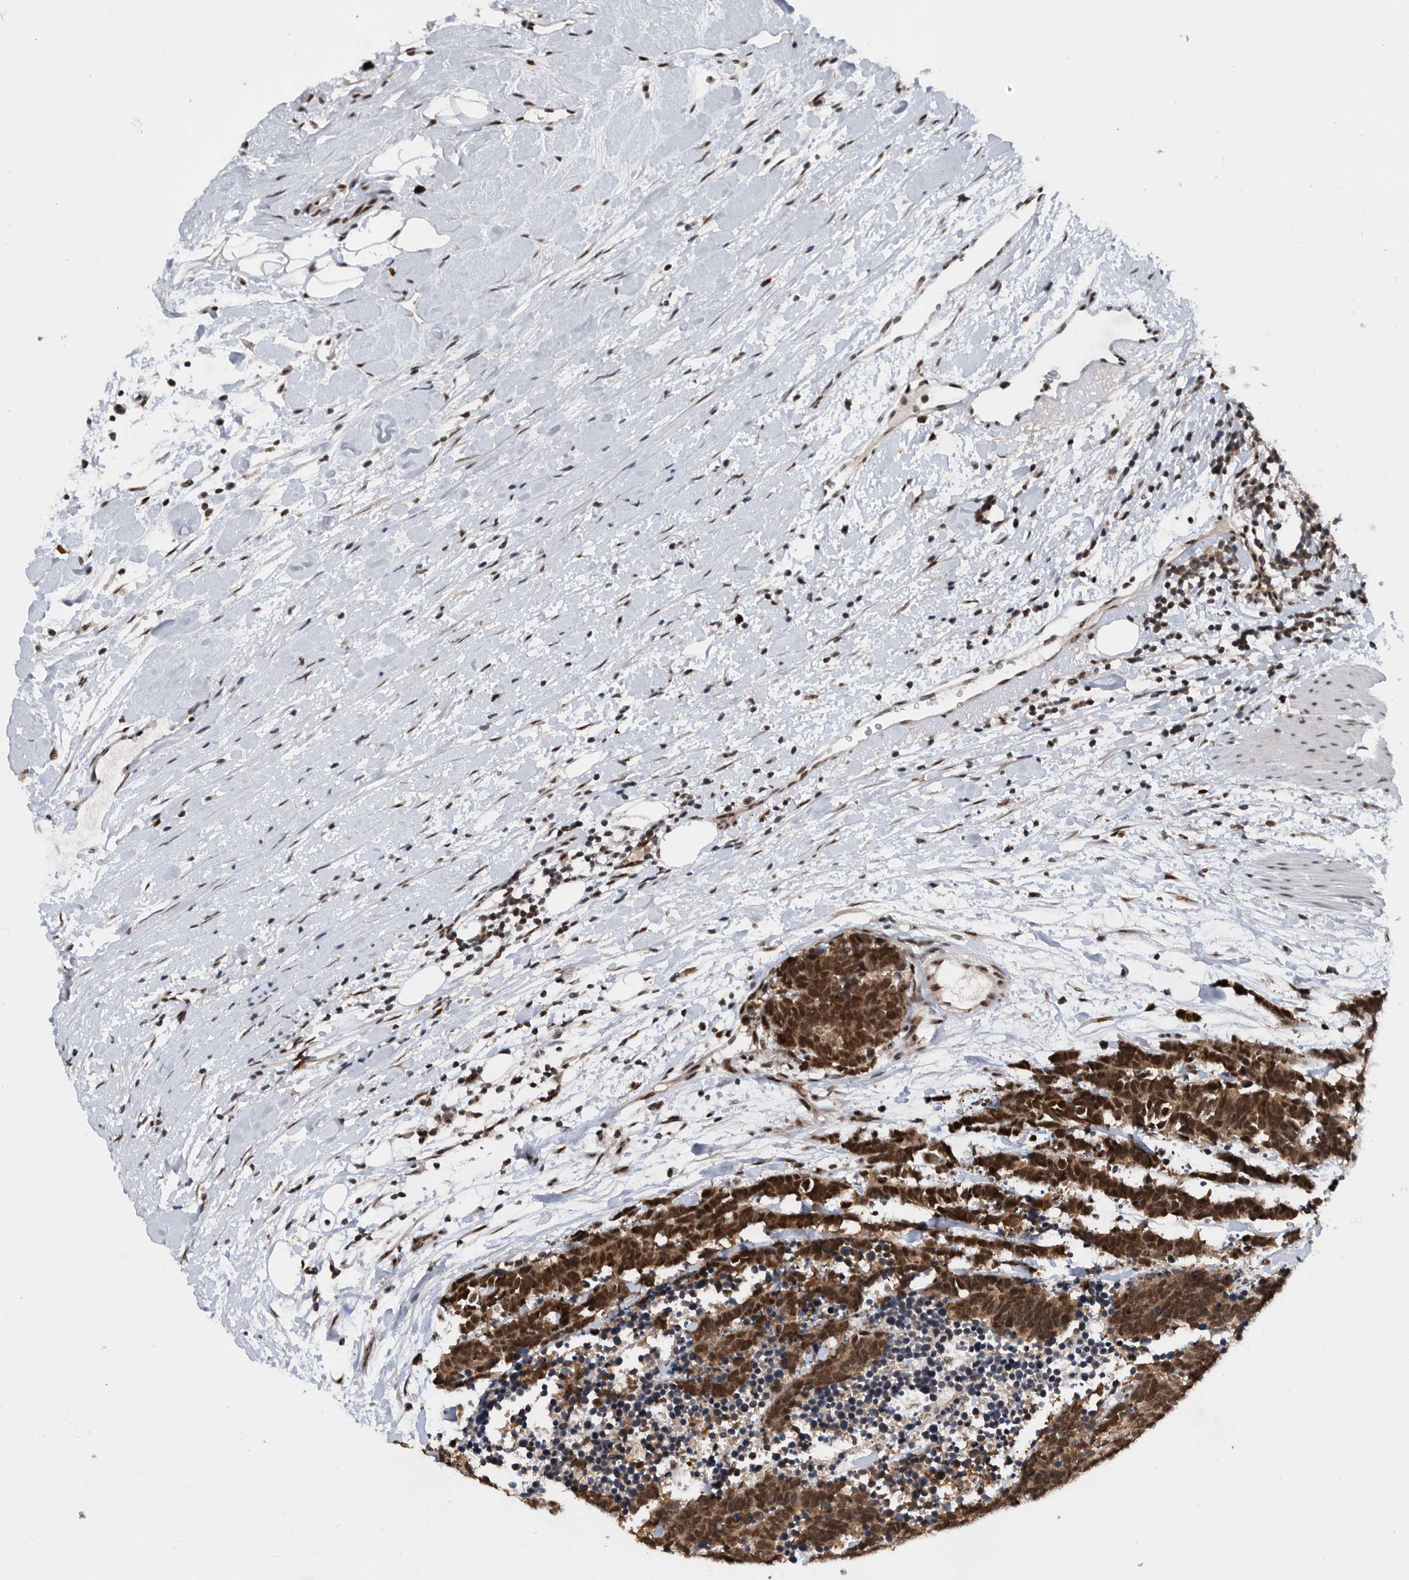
{"staining": {"intensity": "strong", "quantity": ">75%", "location": "cytoplasmic/membranous,nuclear"}, "tissue": "carcinoid", "cell_type": "Tumor cells", "image_type": "cancer", "snomed": [{"axis": "morphology", "description": "Carcinoma, NOS"}, {"axis": "morphology", "description": "Carcinoid, malignant, NOS"}, {"axis": "topography", "description": "Urinary bladder"}], "caption": "DAB (3,3'-diaminobenzidine) immunohistochemical staining of human carcinoid (malignant) exhibits strong cytoplasmic/membranous and nuclear protein positivity in approximately >75% of tumor cells. Using DAB (3,3'-diaminobenzidine) (brown) and hematoxylin (blue) stains, captured at high magnification using brightfield microscopy.", "gene": "ZNF260", "patient": {"sex": "male", "age": 57}}